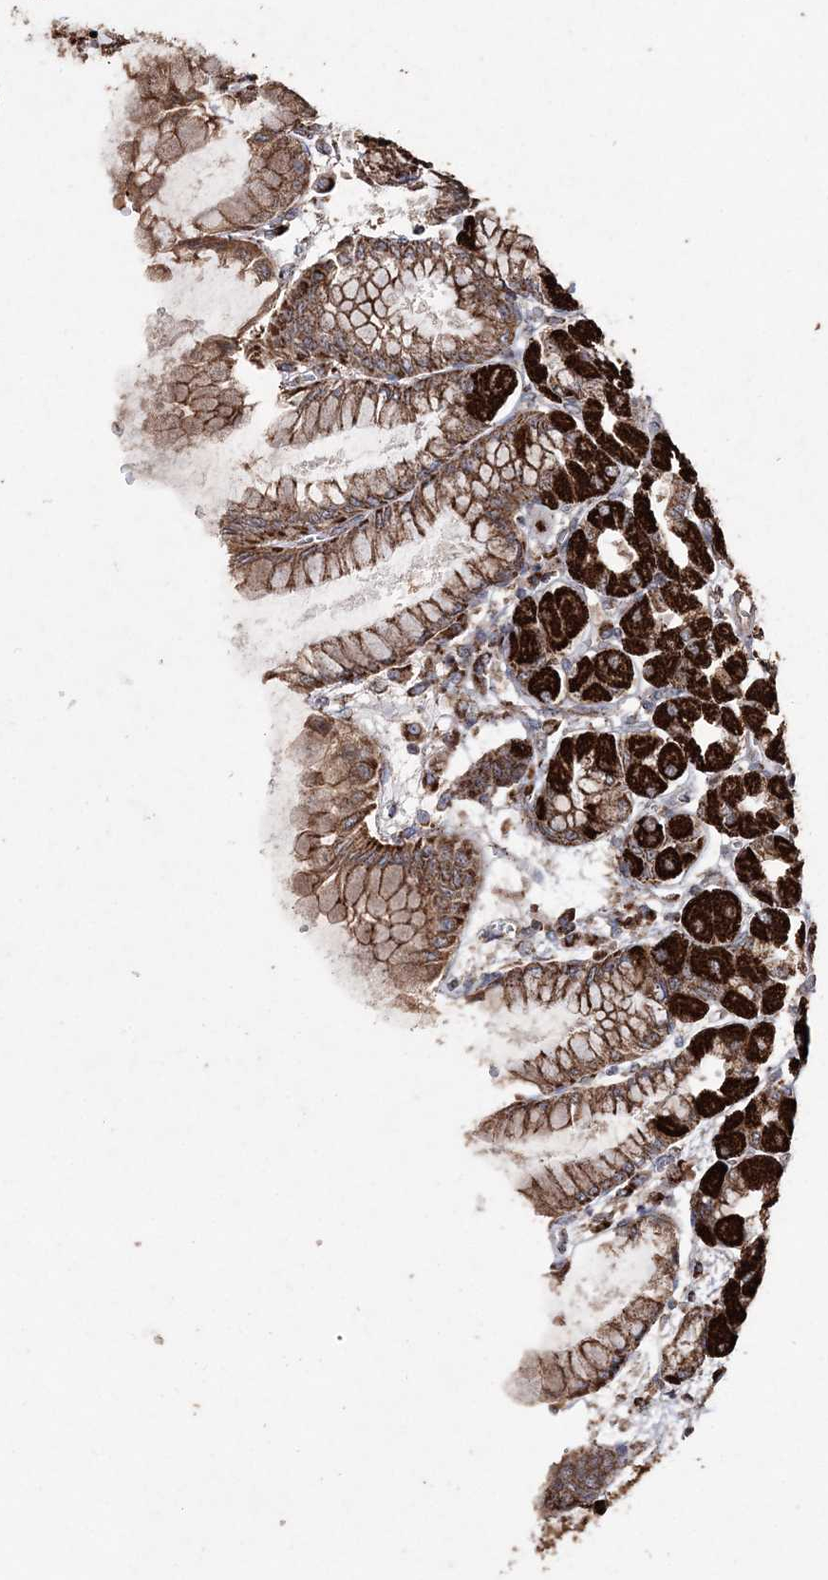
{"staining": {"intensity": "strong", "quantity": ">75%", "location": "cytoplasmic/membranous"}, "tissue": "stomach", "cell_type": "Glandular cells", "image_type": "normal", "snomed": [{"axis": "morphology", "description": "Normal tissue, NOS"}, {"axis": "topography", "description": "Stomach, upper"}], "caption": "Immunohistochemistry (IHC) micrograph of benign human stomach stained for a protein (brown), which demonstrates high levels of strong cytoplasmic/membranous staining in about >75% of glandular cells.", "gene": "POC5", "patient": {"sex": "female", "age": 56}}